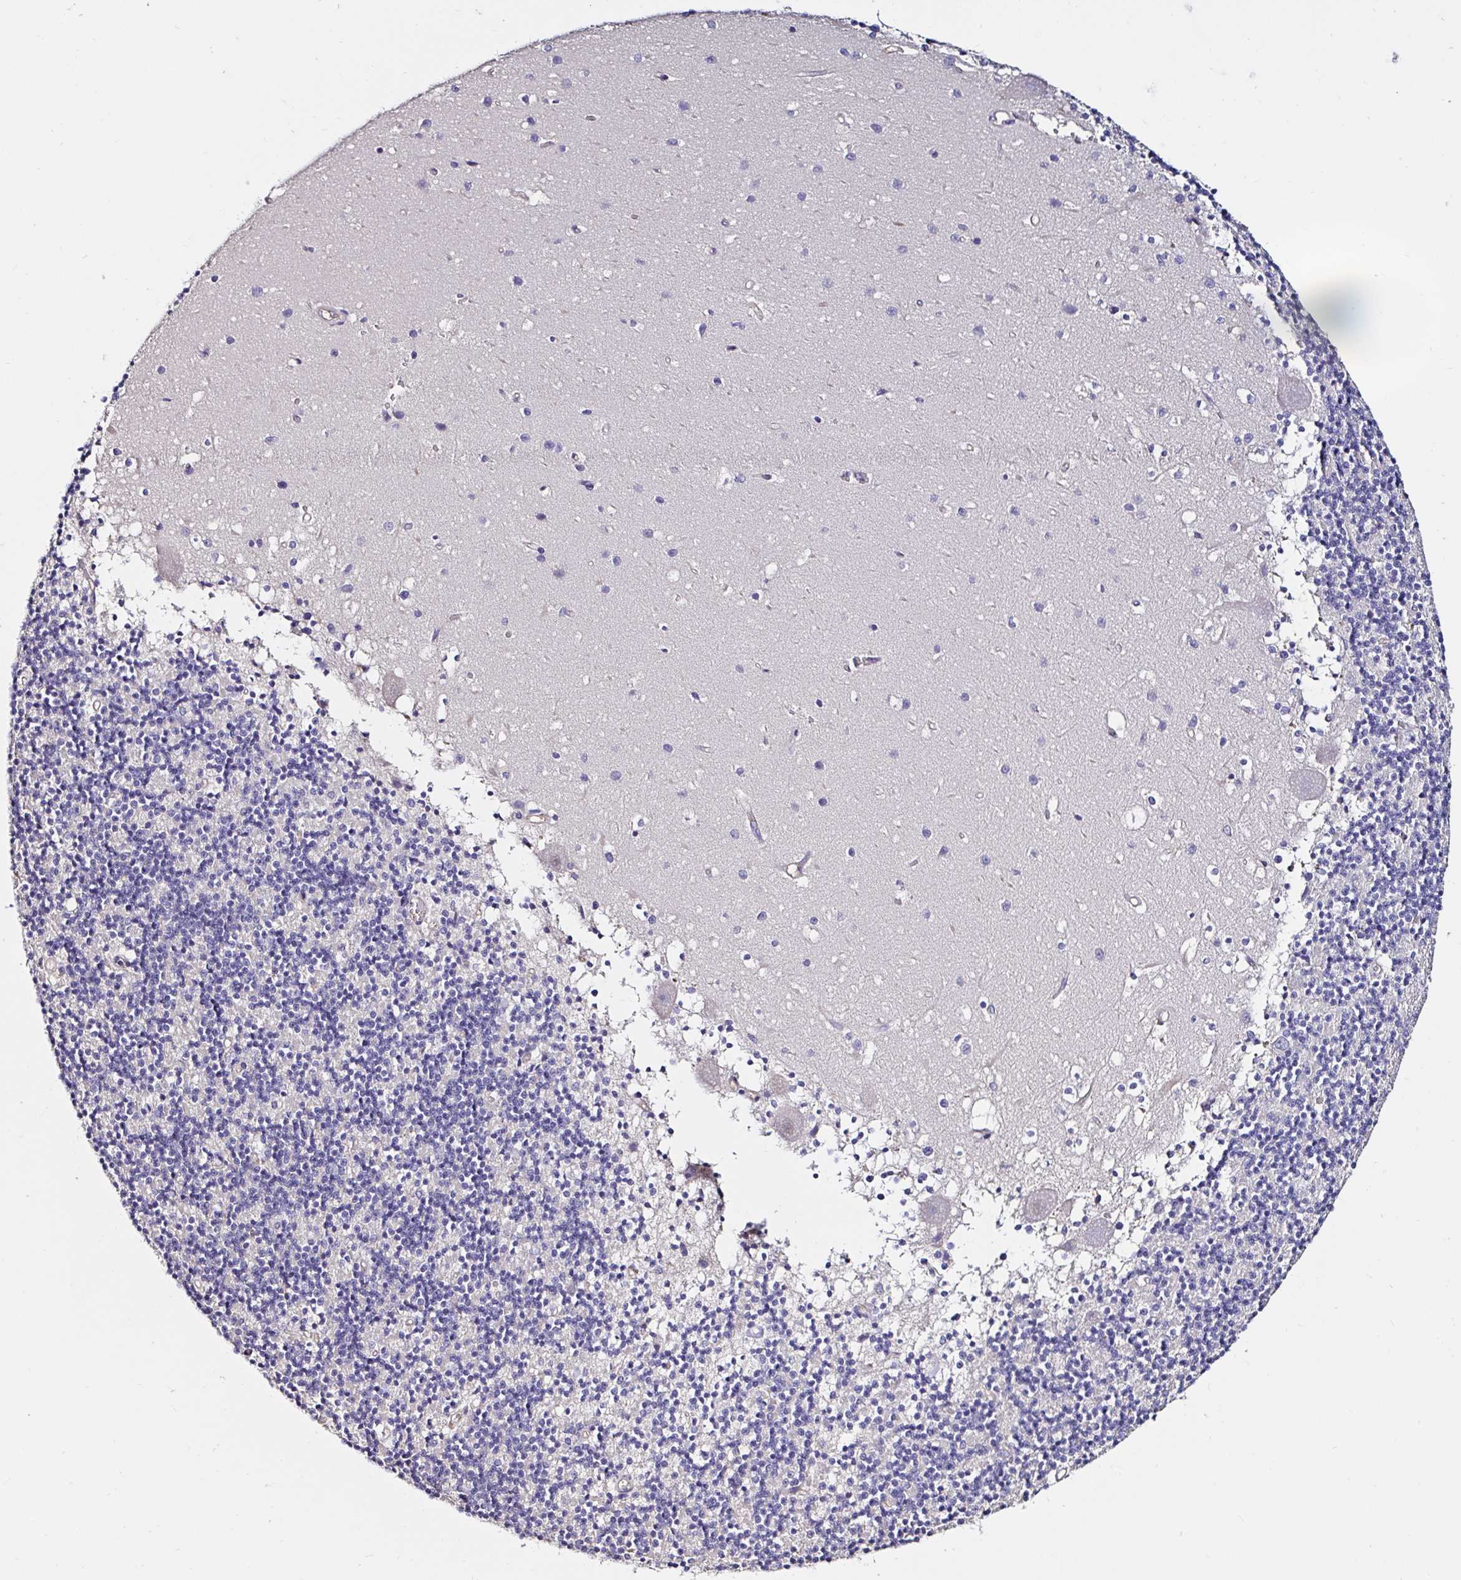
{"staining": {"intensity": "negative", "quantity": "none", "location": "none"}, "tissue": "cerebellum", "cell_type": "Cells in granular layer", "image_type": "normal", "snomed": [{"axis": "morphology", "description": "Normal tissue, NOS"}, {"axis": "topography", "description": "Cerebellum"}], "caption": "An immunohistochemistry photomicrograph of benign cerebellum is shown. There is no staining in cells in granular layer of cerebellum. Brightfield microscopy of IHC stained with DAB (3,3'-diaminobenzidine) (brown) and hematoxylin (blue), captured at high magnification.", "gene": "RSRP1", "patient": {"sex": "male", "age": 54}}